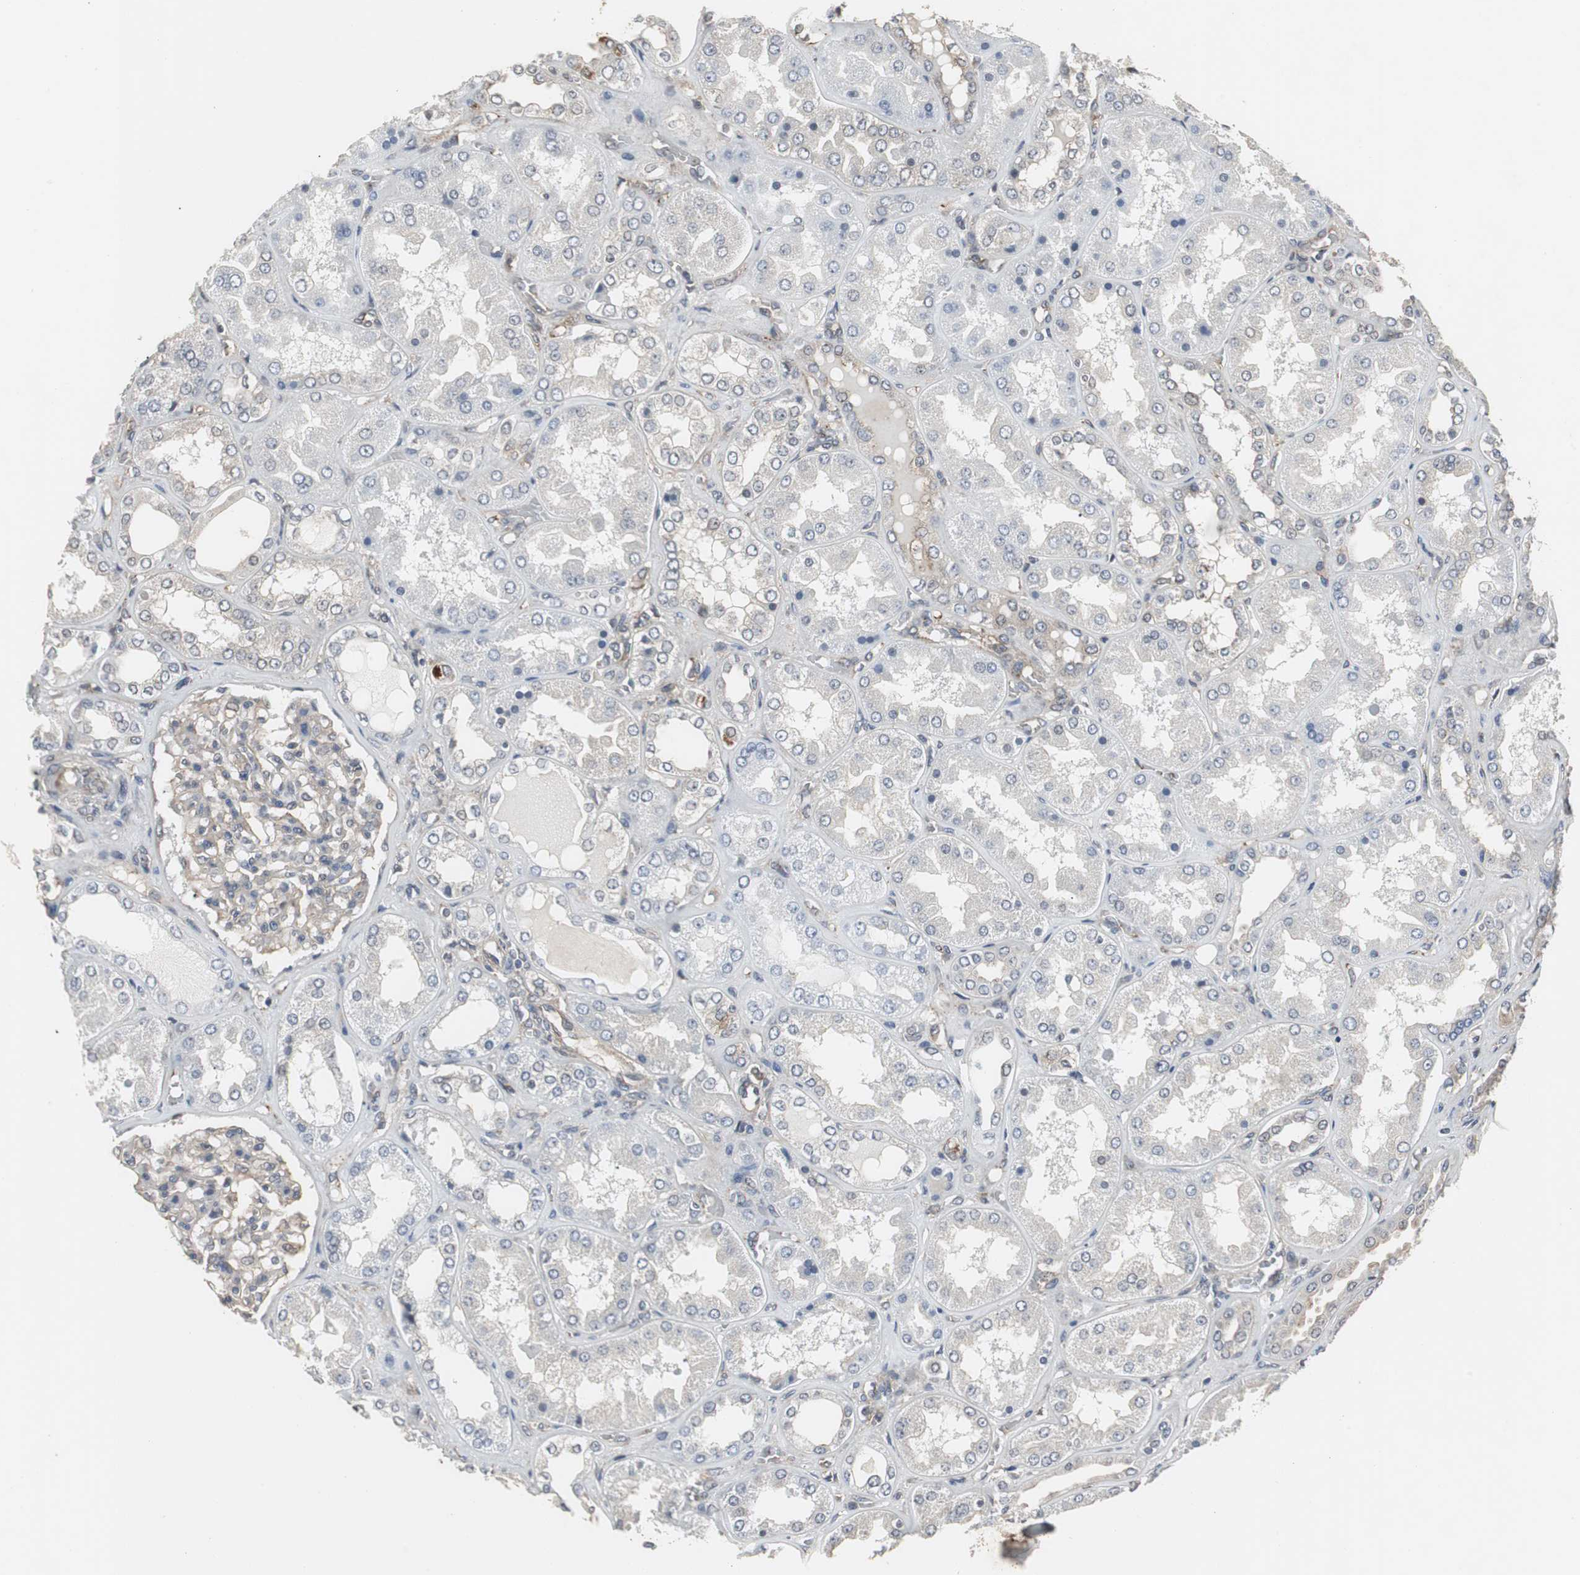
{"staining": {"intensity": "weak", "quantity": ">75%", "location": "cytoplasmic/membranous"}, "tissue": "kidney", "cell_type": "Cells in glomeruli", "image_type": "normal", "snomed": [{"axis": "morphology", "description": "Normal tissue, NOS"}, {"axis": "topography", "description": "Kidney"}], "caption": "Immunohistochemical staining of benign human kidney reveals >75% levels of weak cytoplasmic/membranous protein positivity in about >75% of cells in glomeruli.", "gene": "ATP2B2", "patient": {"sex": "female", "age": 56}}